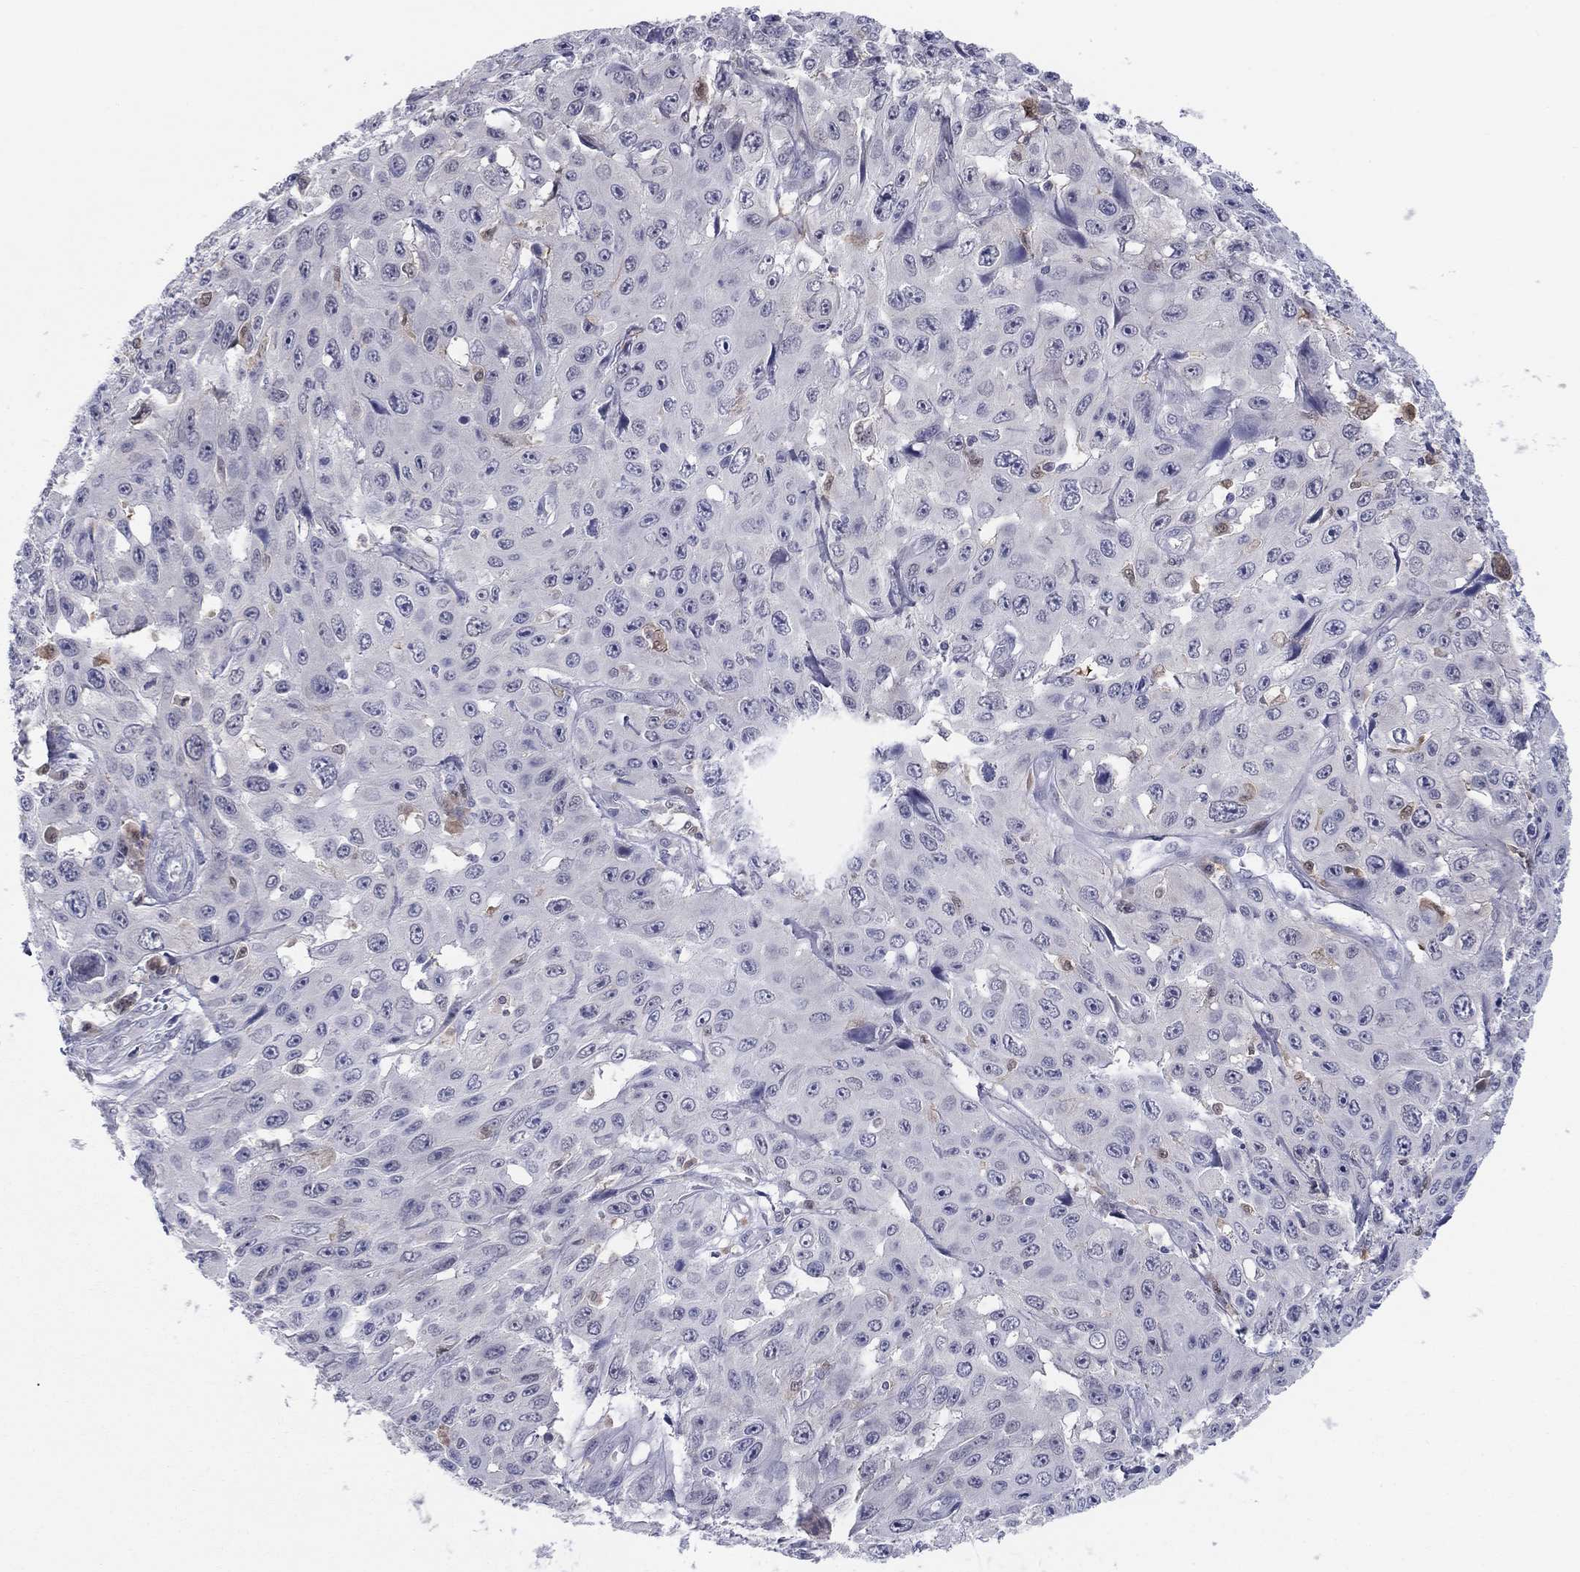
{"staining": {"intensity": "negative", "quantity": "none", "location": "none"}, "tissue": "skin cancer", "cell_type": "Tumor cells", "image_type": "cancer", "snomed": [{"axis": "morphology", "description": "Squamous cell carcinoma, NOS"}, {"axis": "topography", "description": "Skin"}], "caption": "There is no significant positivity in tumor cells of squamous cell carcinoma (skin).", "gene": "PDXK", "patient": {"sex": "male", "age": 82}}